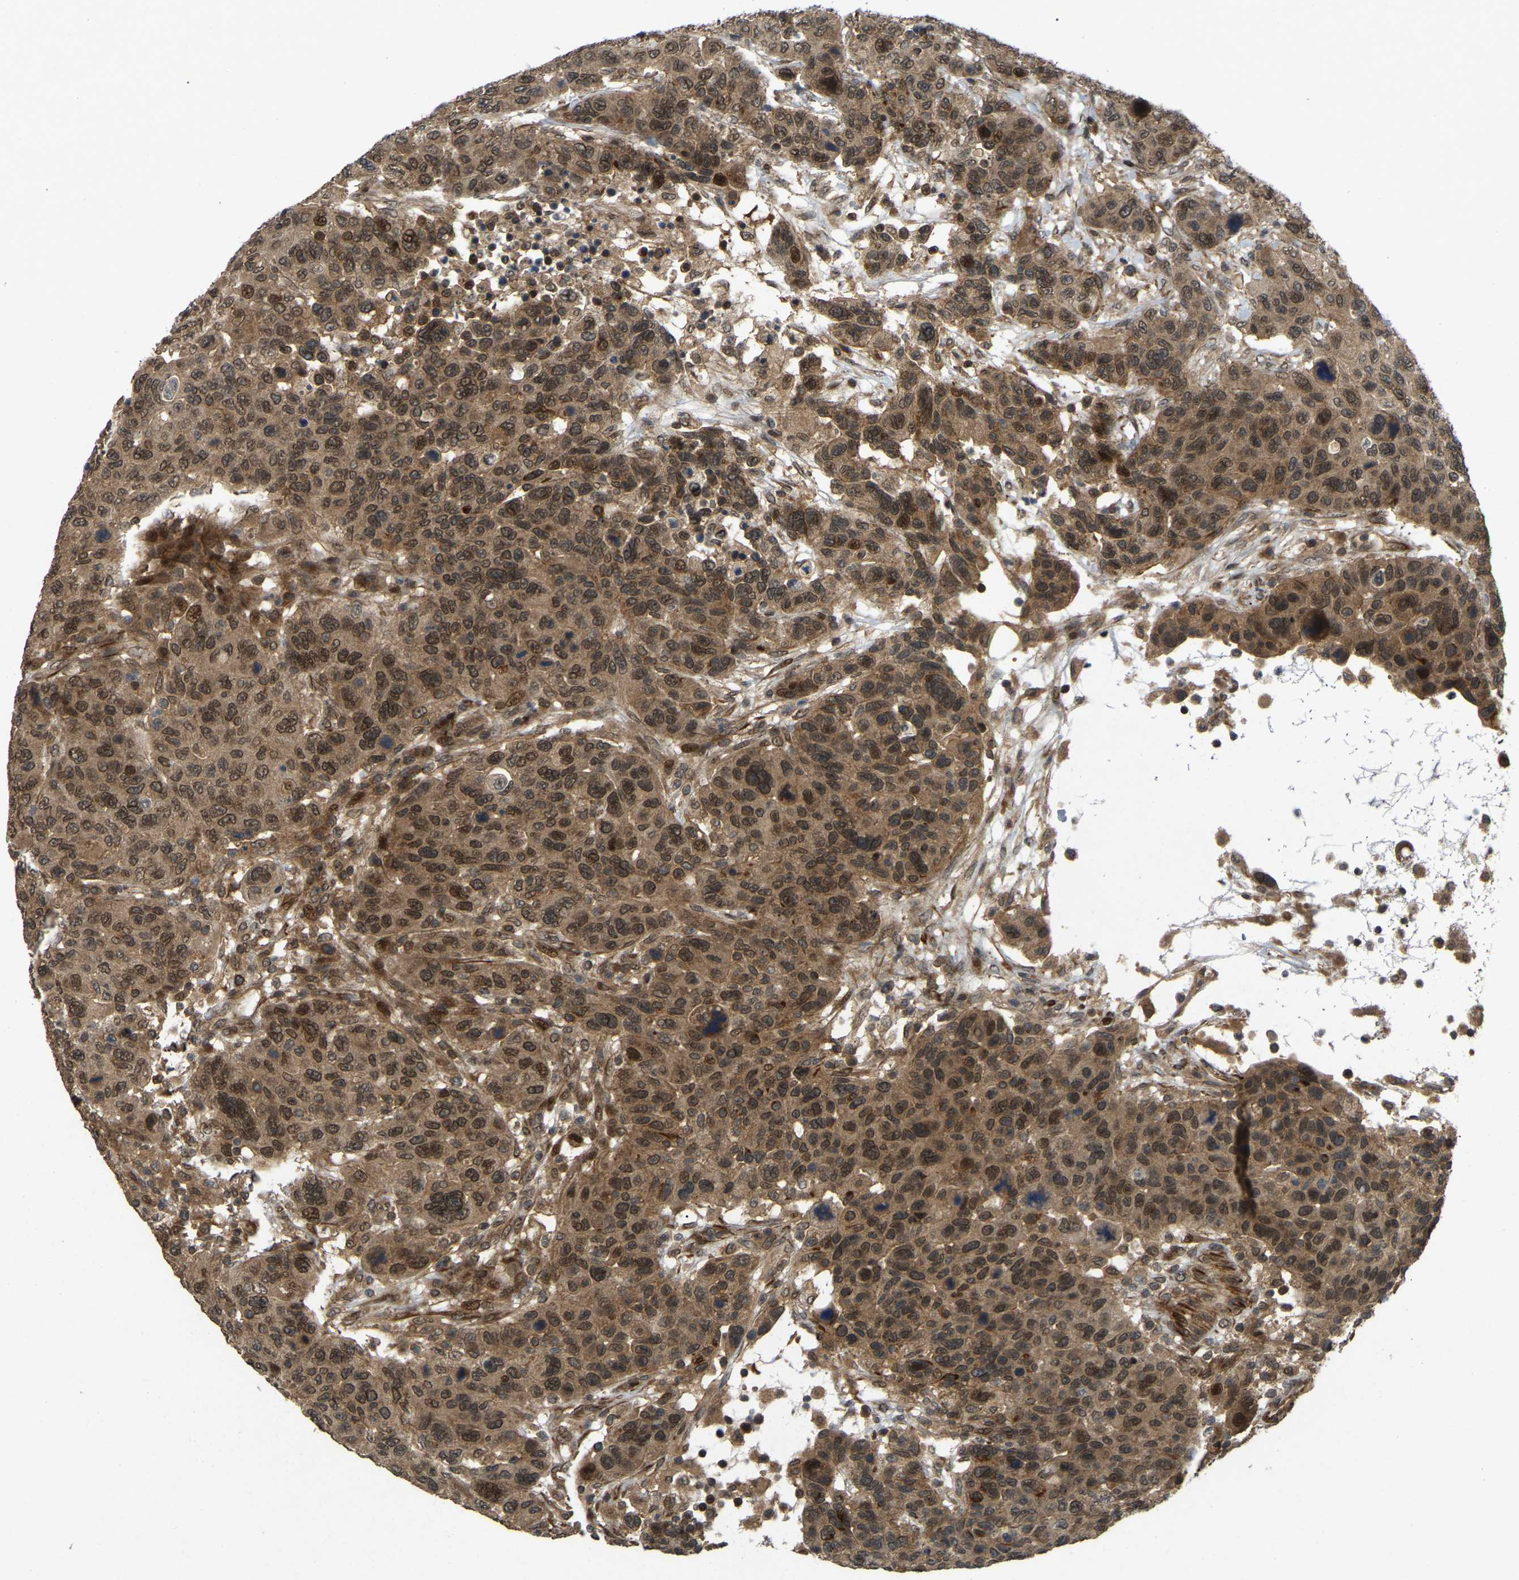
{"staining": {"intensity": "moderate", "quantity": ">75%", "location": "cytoplasmic/membranous,nuclear"}, "tissue": "breast cancer", "cell_type": "Tumor cells", "image_type": "cancer", "snomed": [{"axis": "morphology", "description": "Duct carcinoma"}, {"axis": "topography", "description": "Breast"}], "caption": "A micrograph showing moderate cytoplasmic/membranous and nuclear staining in about >75% of tumor cells in breast invasive ductal carcinoma, as visualized by brown immunohistochemical staining.", "gene": "KIAA1549", "patient": {"sex": "female", "age": 37}}